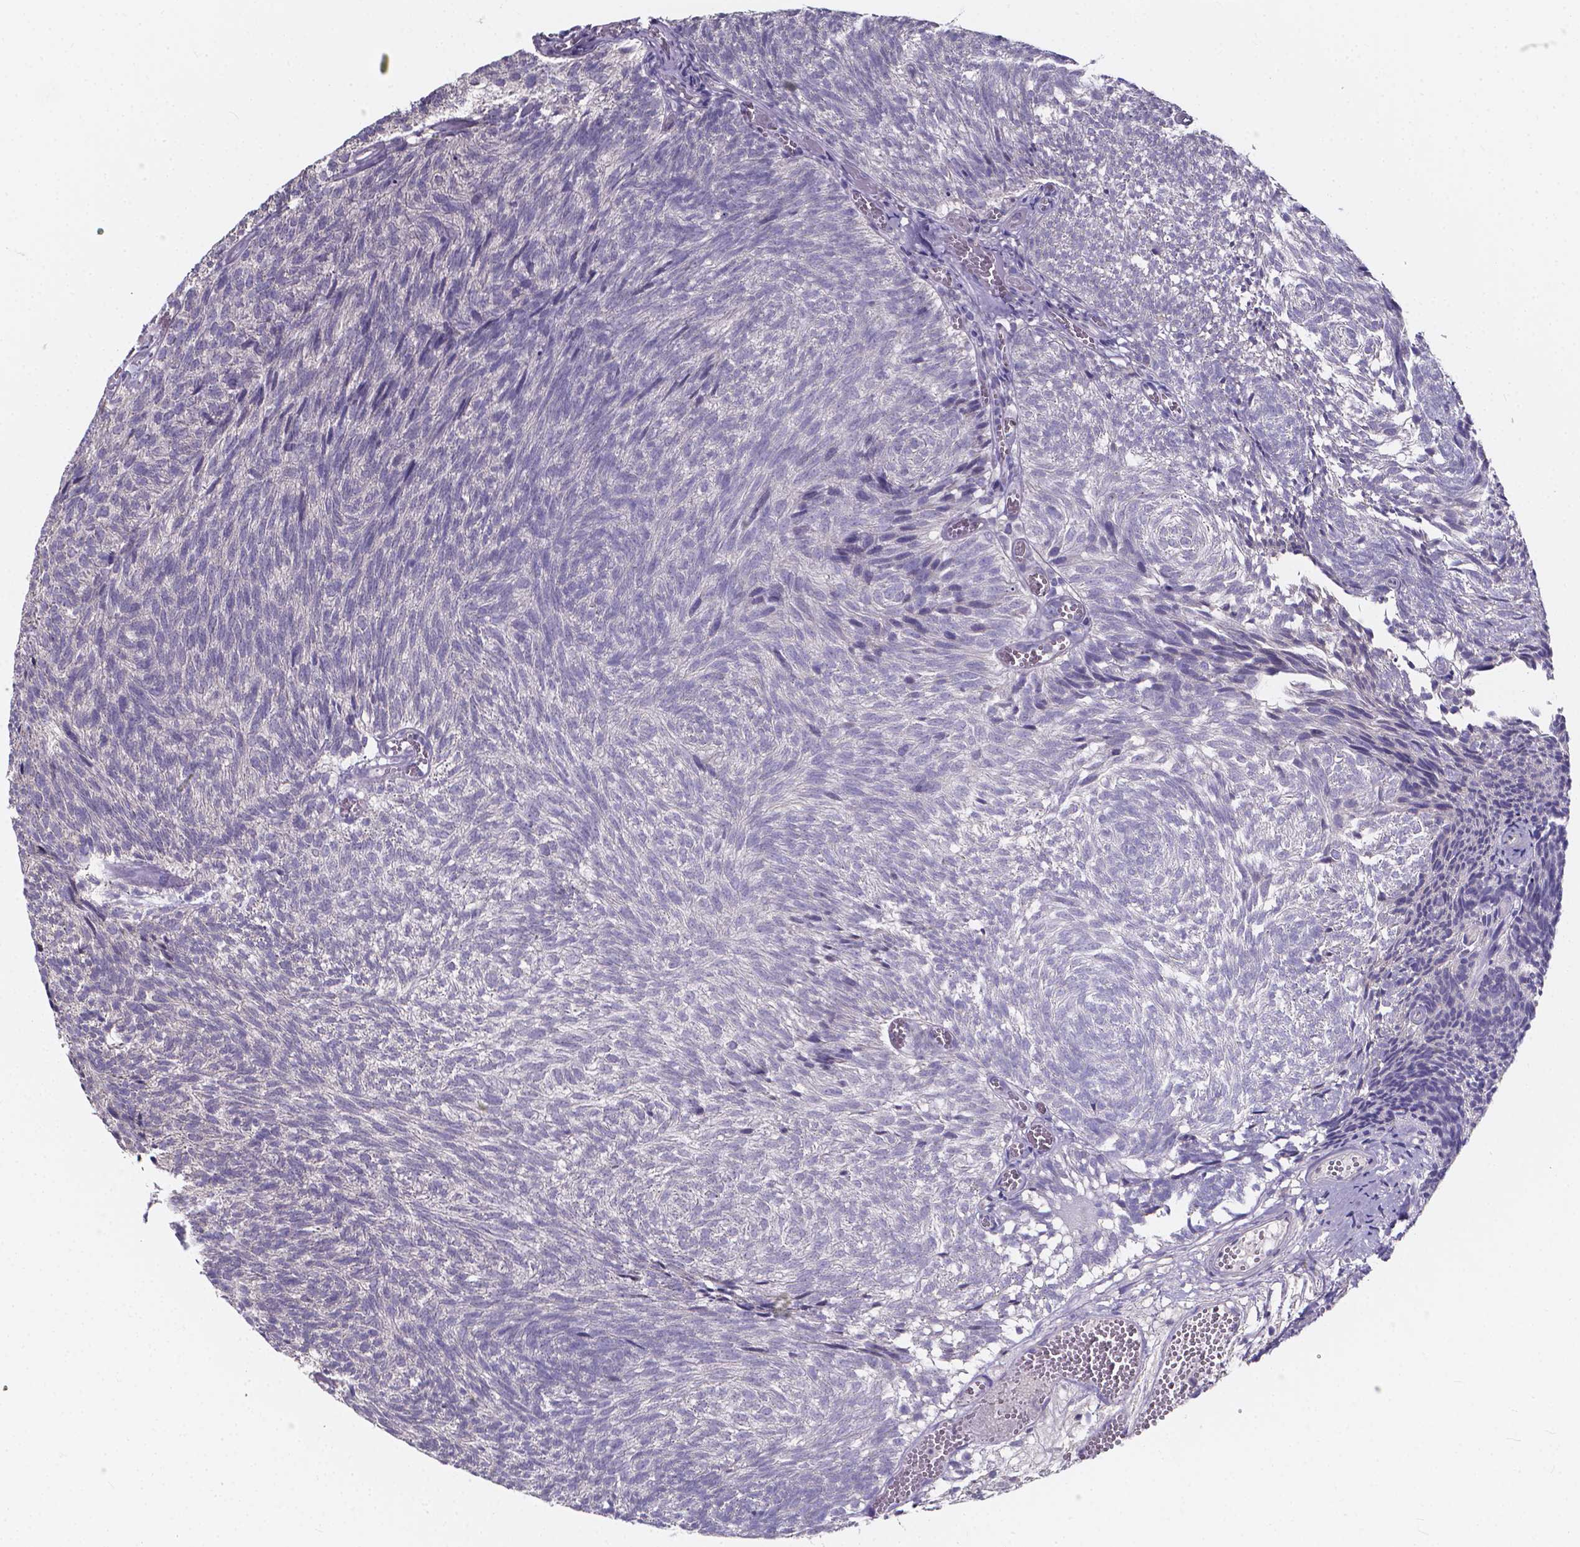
{"staining": {"intensity": "negative", "quantity": "none", "location": "none"}, "tissue": "urothelial cancer", "cell_type": "Tumor cells", "image_type": "cancer", "snomed": [{"axis": "morphology", "description": "Urothelial carcinoma, Low grade"}, {"axis": "topography", "description": "Urinary bladder"}], "caption": "An immunohistochemistry (IHC) image of urothelial cancer is shown. There is no staining in tumor cells of urothelial cancer.", "gene": "SPOCD1", "patient": {"sex": "male", "age": 77}}